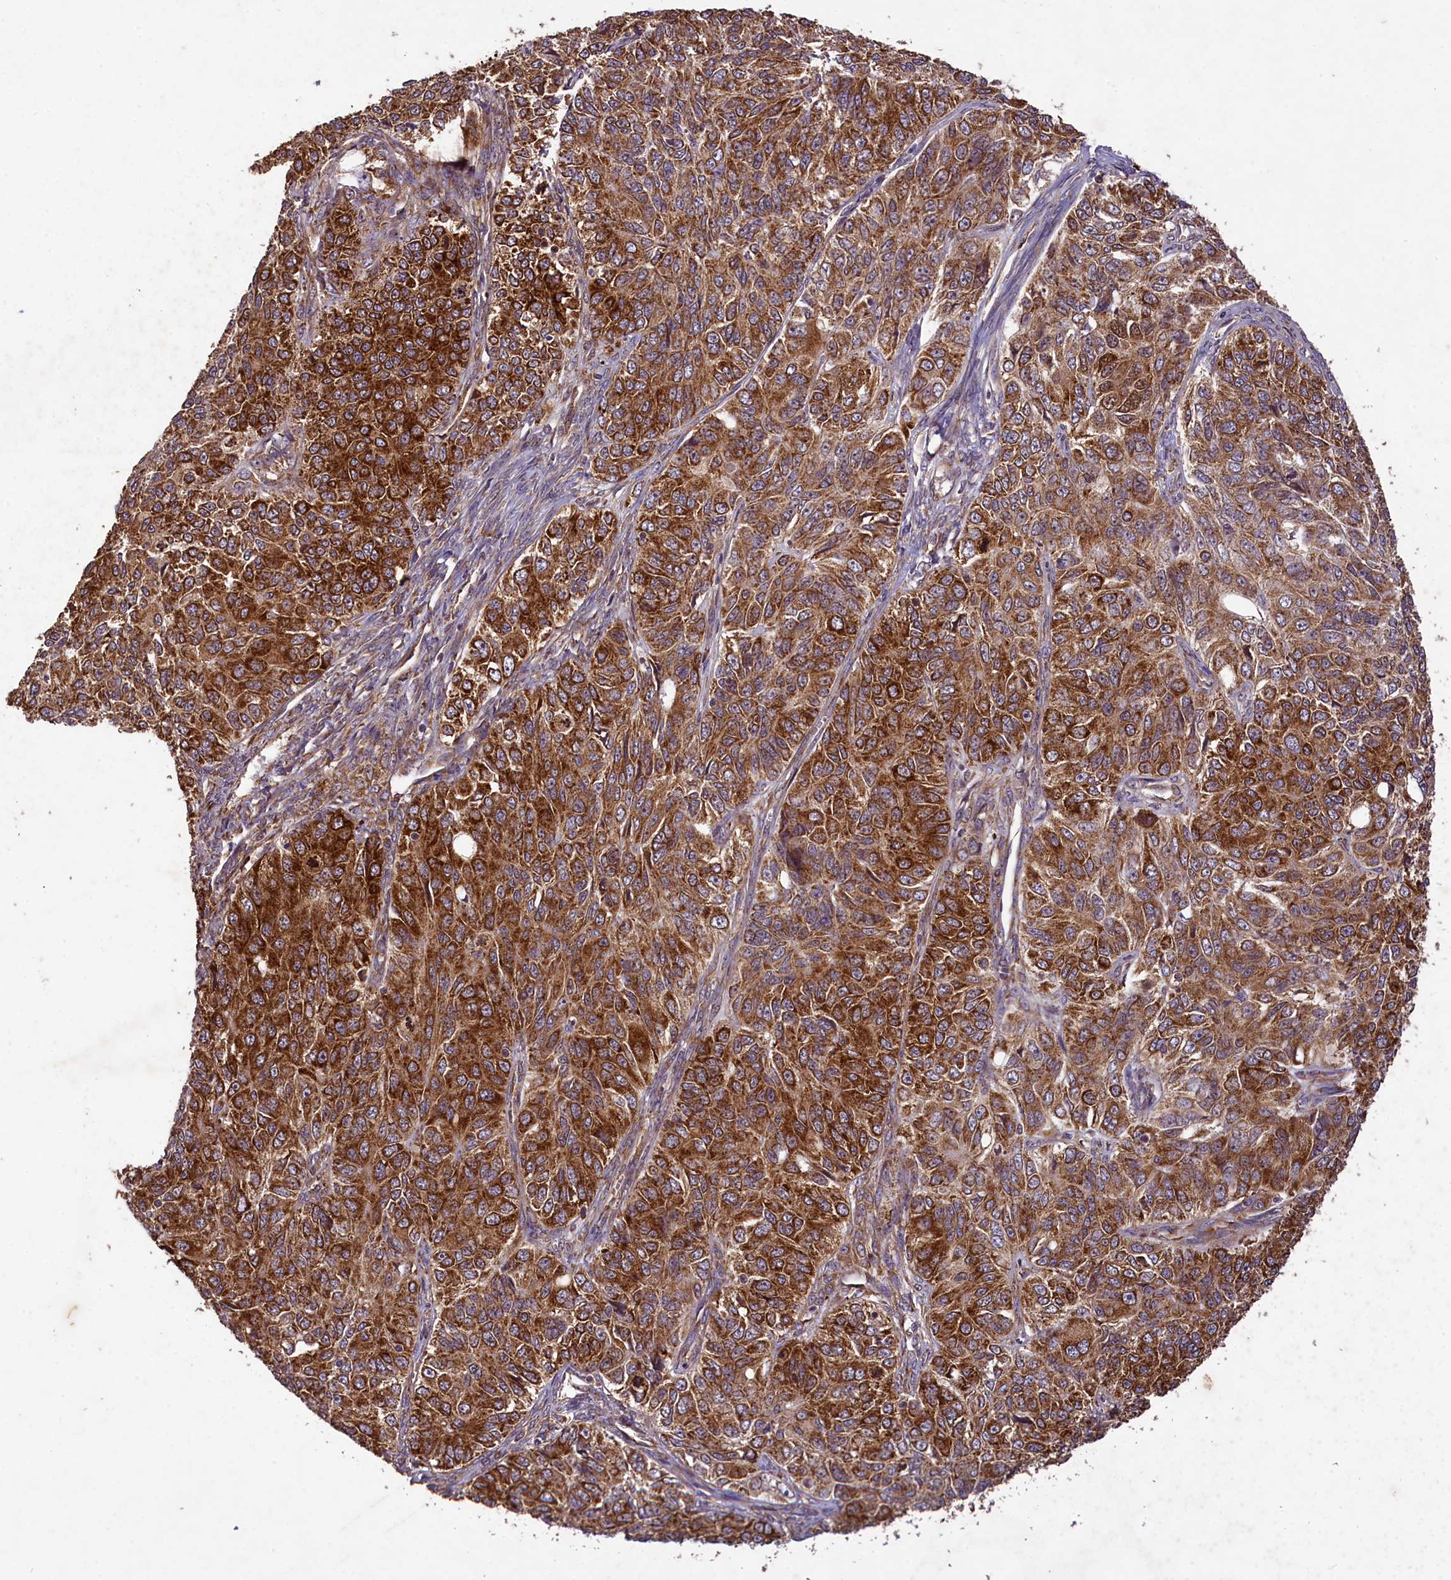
{"staining": {"intensity": "strong", "quantity": ">75%", "location": "cytoplasmic/membranous"}, "tissue": "ovarian cancer", "cell_type": "Tumor cells", "image_type": "cancer", "snomed": [{"axis": "morphology", "description": "Carcinoma, endometroid"}, {"axis": "topography", "description": "Ovary"}], "caption": "IHC staining of endometroid carcinoma (ovarian), which demonstrates high levels of strong cytoplasmic/membranous staining in approximately >75% of tumor cells indicating strong cytoplasmic/membranous protein expression. The staining was performed using DAB (brown) for protein detection and nuclei were counterstained in hematoxylin (blue).", "gene": "LARP4", "patient": {"sex": "female", "age": 51}}